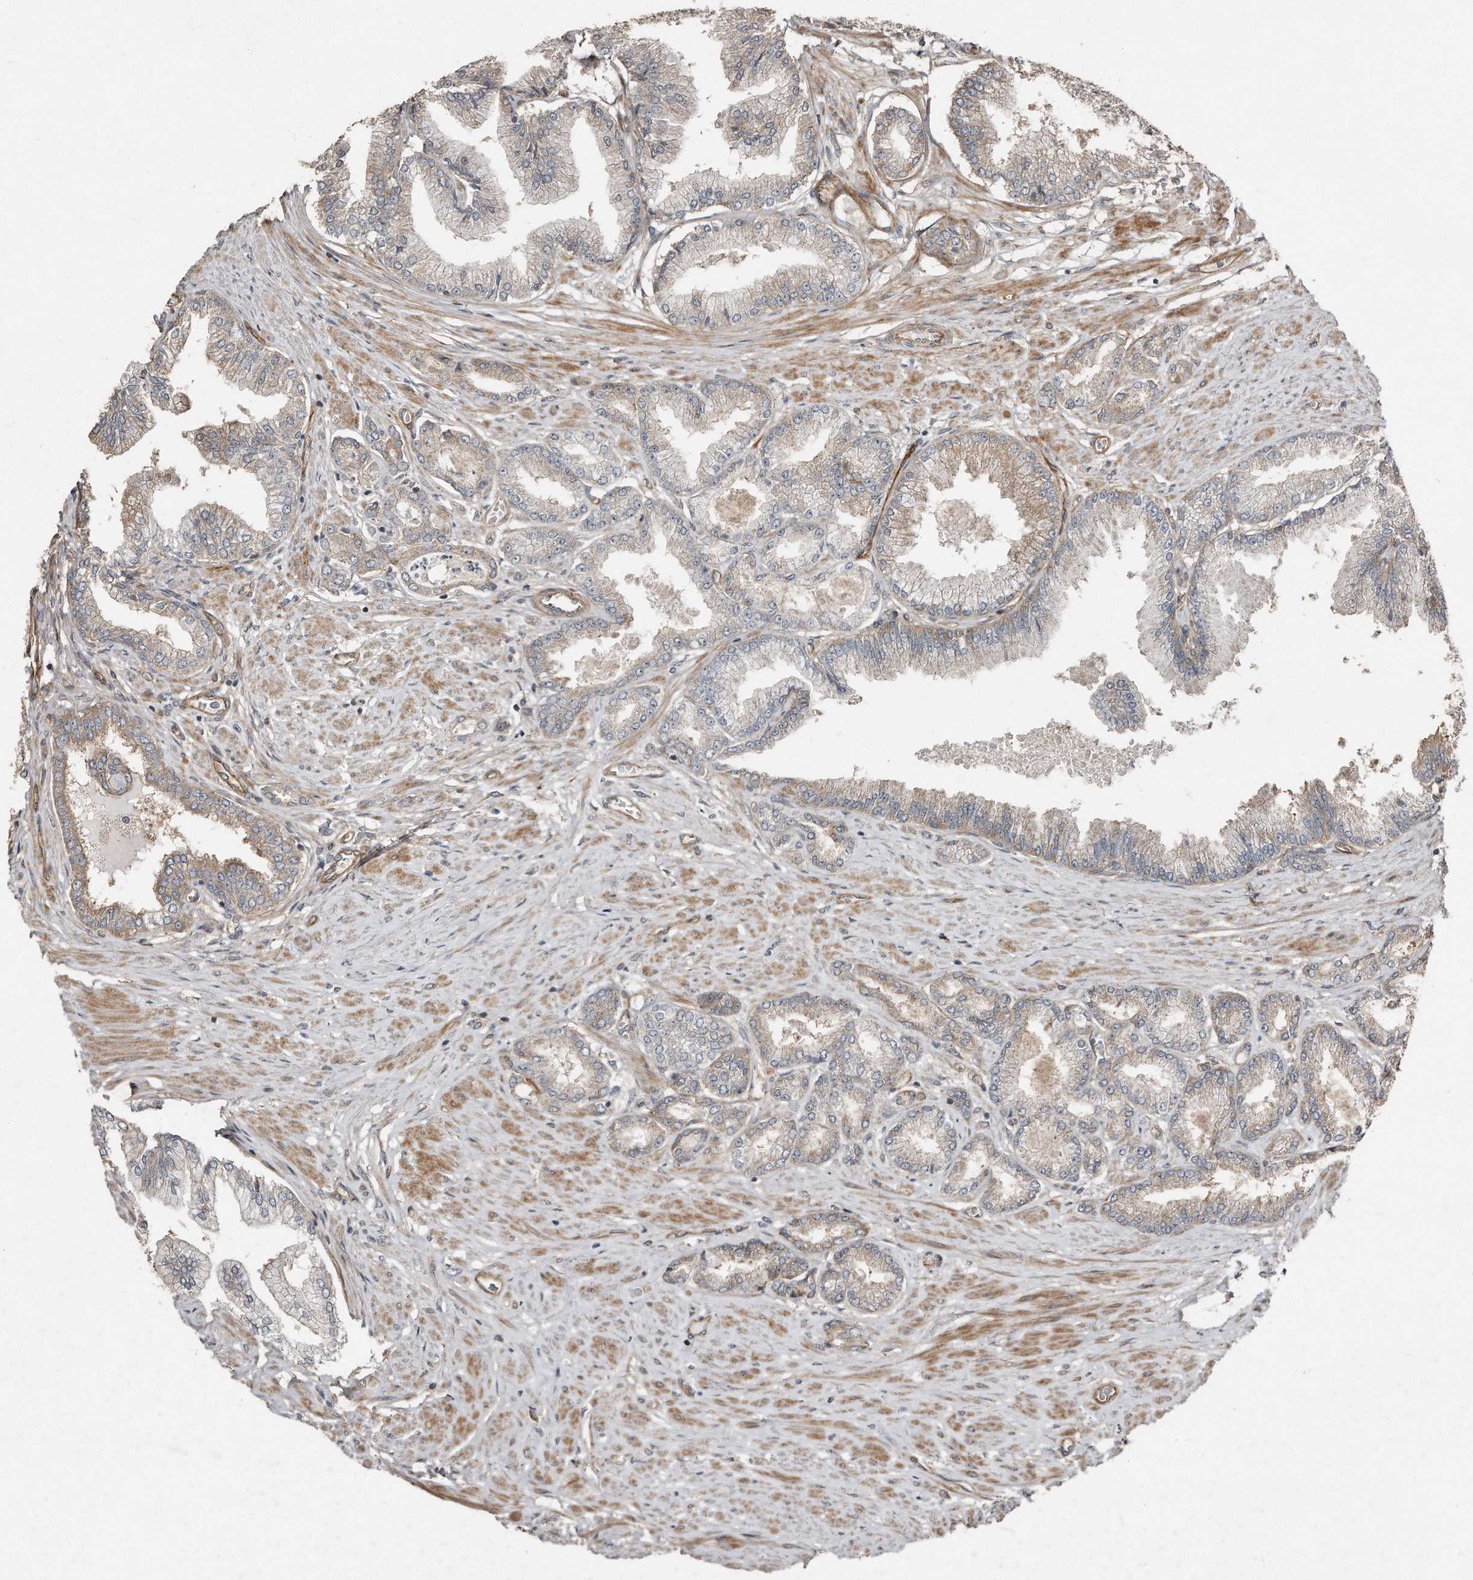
{"staining": {"intensity": "moderate", "quantity": "<25%", "location": "cytoplasmic/membranous"}, "tissue": "prostate cancer", "cell_type": "Tumor cells", "image_type": "cancer", "snomed": [{"axis": "morphology", "description": "Adenocarcinoma, Low grade"}, {"axis": "topography", "description": "Prostate"}], "caption": "IHC micrograph of neoplastic tissue: prostate low-grade adenocarcinoma stained using immunohistochemistry (IHC) exhibits low levels of moderate protein expression localized specifically in the cytoplasmic/membranous of tumor cells, appearing as a cytoplasmic/membranous brown color.", "gene": "SNAP47", "patient": {"sex": "male", "age": 63}}